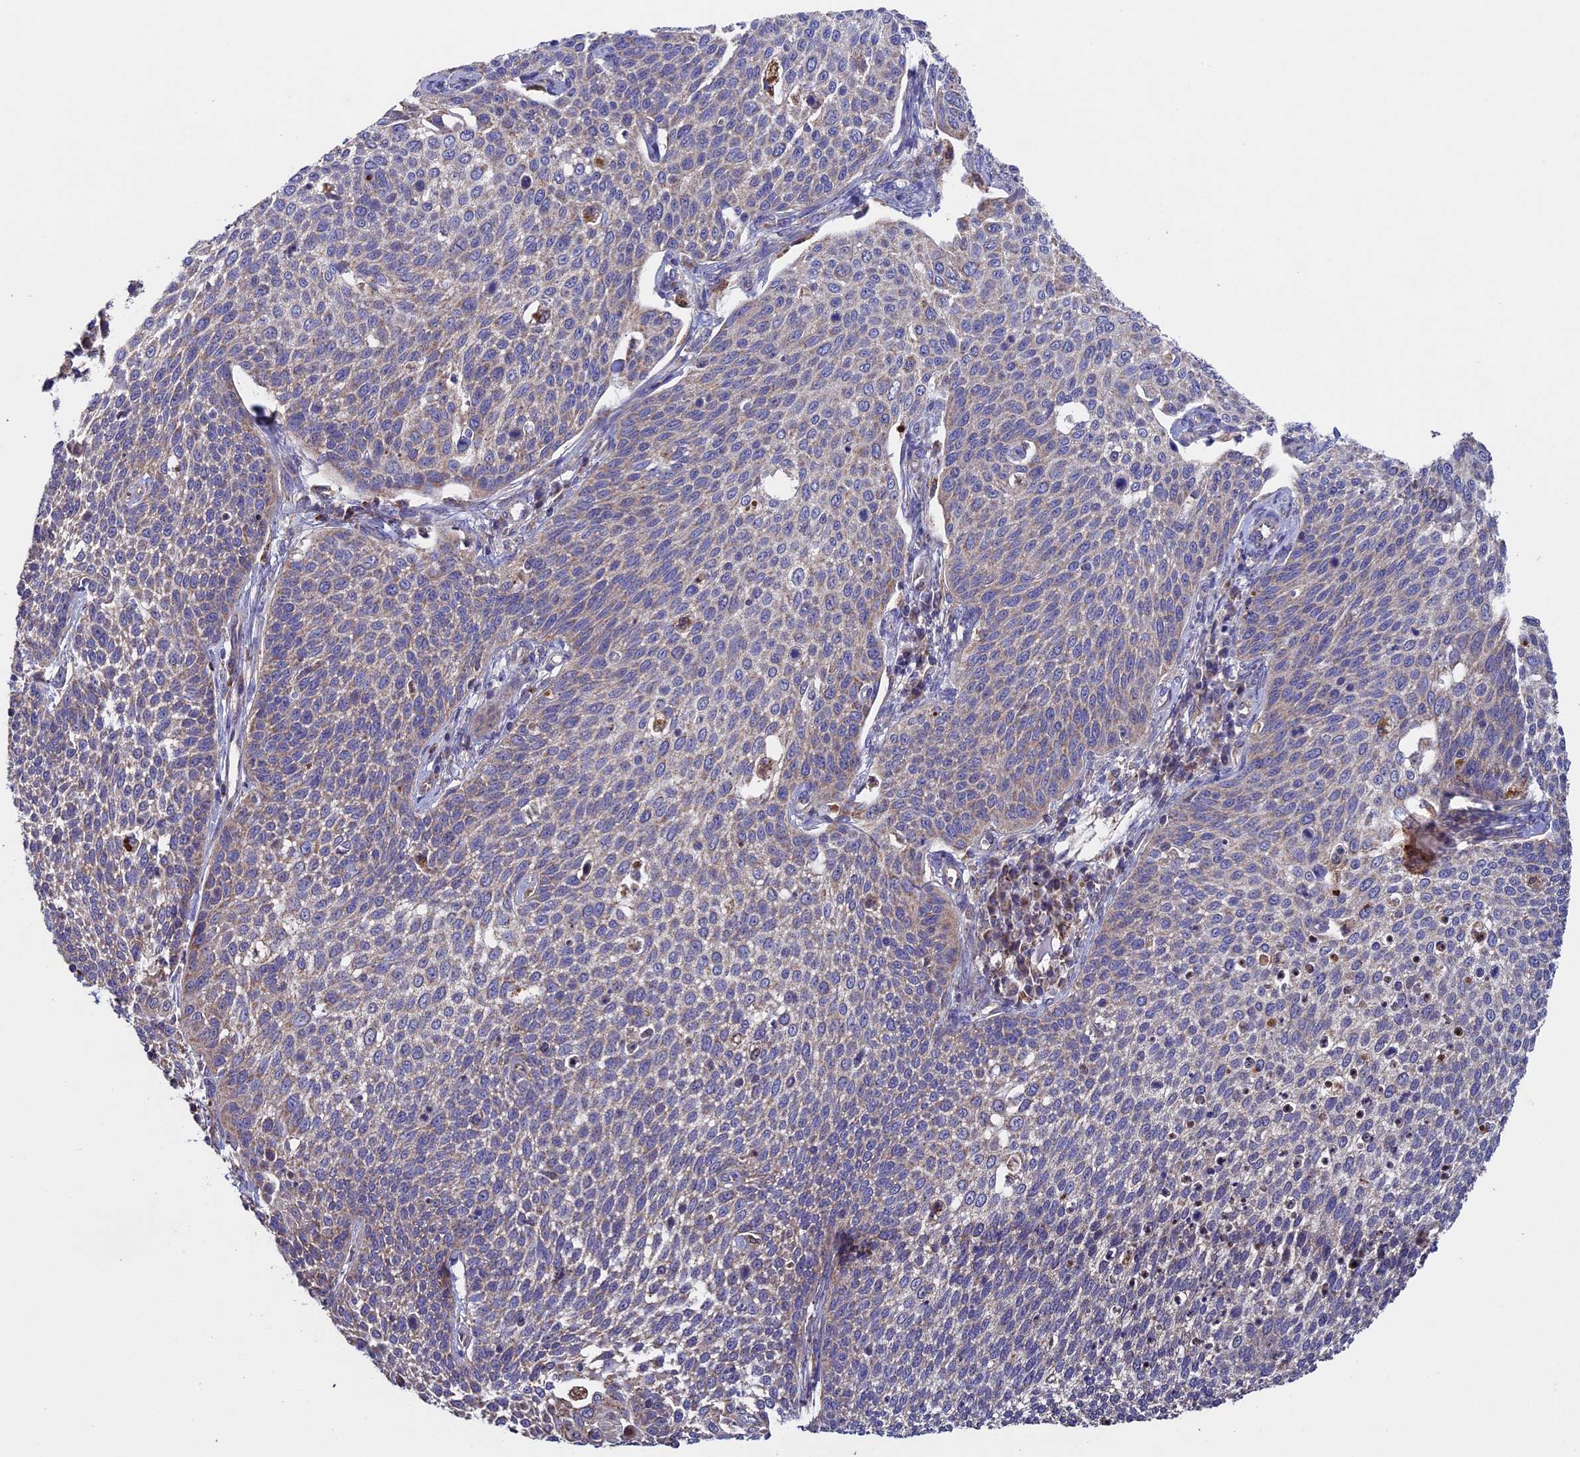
{"staining": {"intensity": "moderate", "quantity": "<25%", "location": "cytoplasmic/membranous"}, "tissue": "cervical cancer", "cell_type": "Tumor cells", "image_type": "cancer", "snomed": [{"axis": "morphology", "description": "Squamous cell carcinoma, NOS"}, {"axis": "topography", "description": "Cervix"}], "caption": "IHC histopathology image of human cervical squamous cell carcinoma stained for a protein (brown), which shows low levels of moderate cytoplasmic/membranous positivity in about <25% of tumor cells.", "gene": "RNF17", "patient": {"sex": "female", "age": 34}}